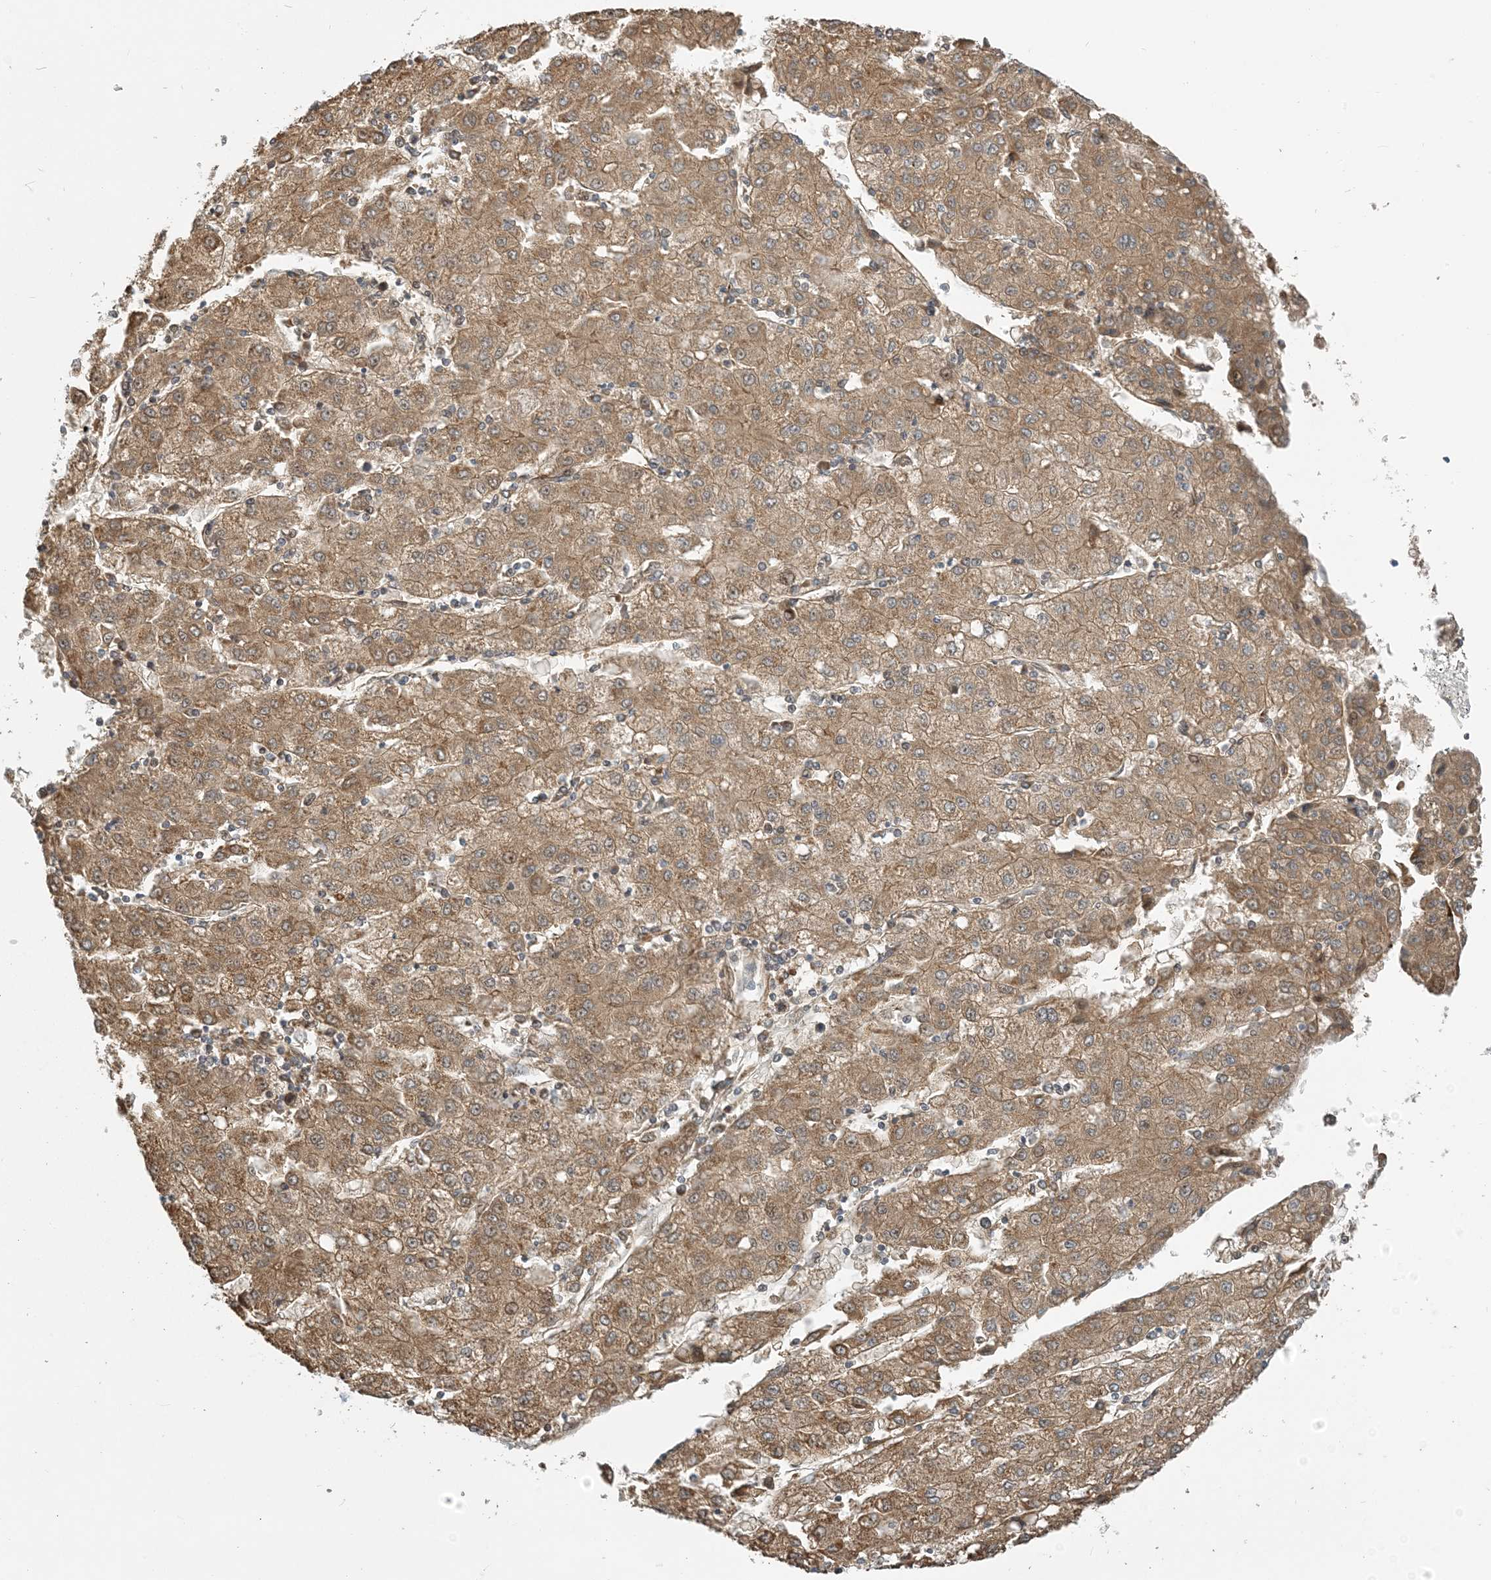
{"staining": {"intensity": "moderate", "quantity": ">75%", "location": "cytoplasmic/membranous"}, "tissue": "liver cancer", "cell_type": "Tumor cells", "image_type": "cancer", "snomed": [{"axis": "morphology", "description": "Carcinoma, Hepatocellular, NOS"}, {"axis": "topography", "description": "Liver"}], "caption": "DAB immunohistochemical staining of human liver cancer displays moderate cytoplasmic/membranous protein expression in about >75% of tumor cells. (DAB (3,3'-diaminobenzidine) = brown stain, brightfield microscopy at high magnification).", "gene": "ZBTB3", "patient": {"sex": "male", "age": 72}}